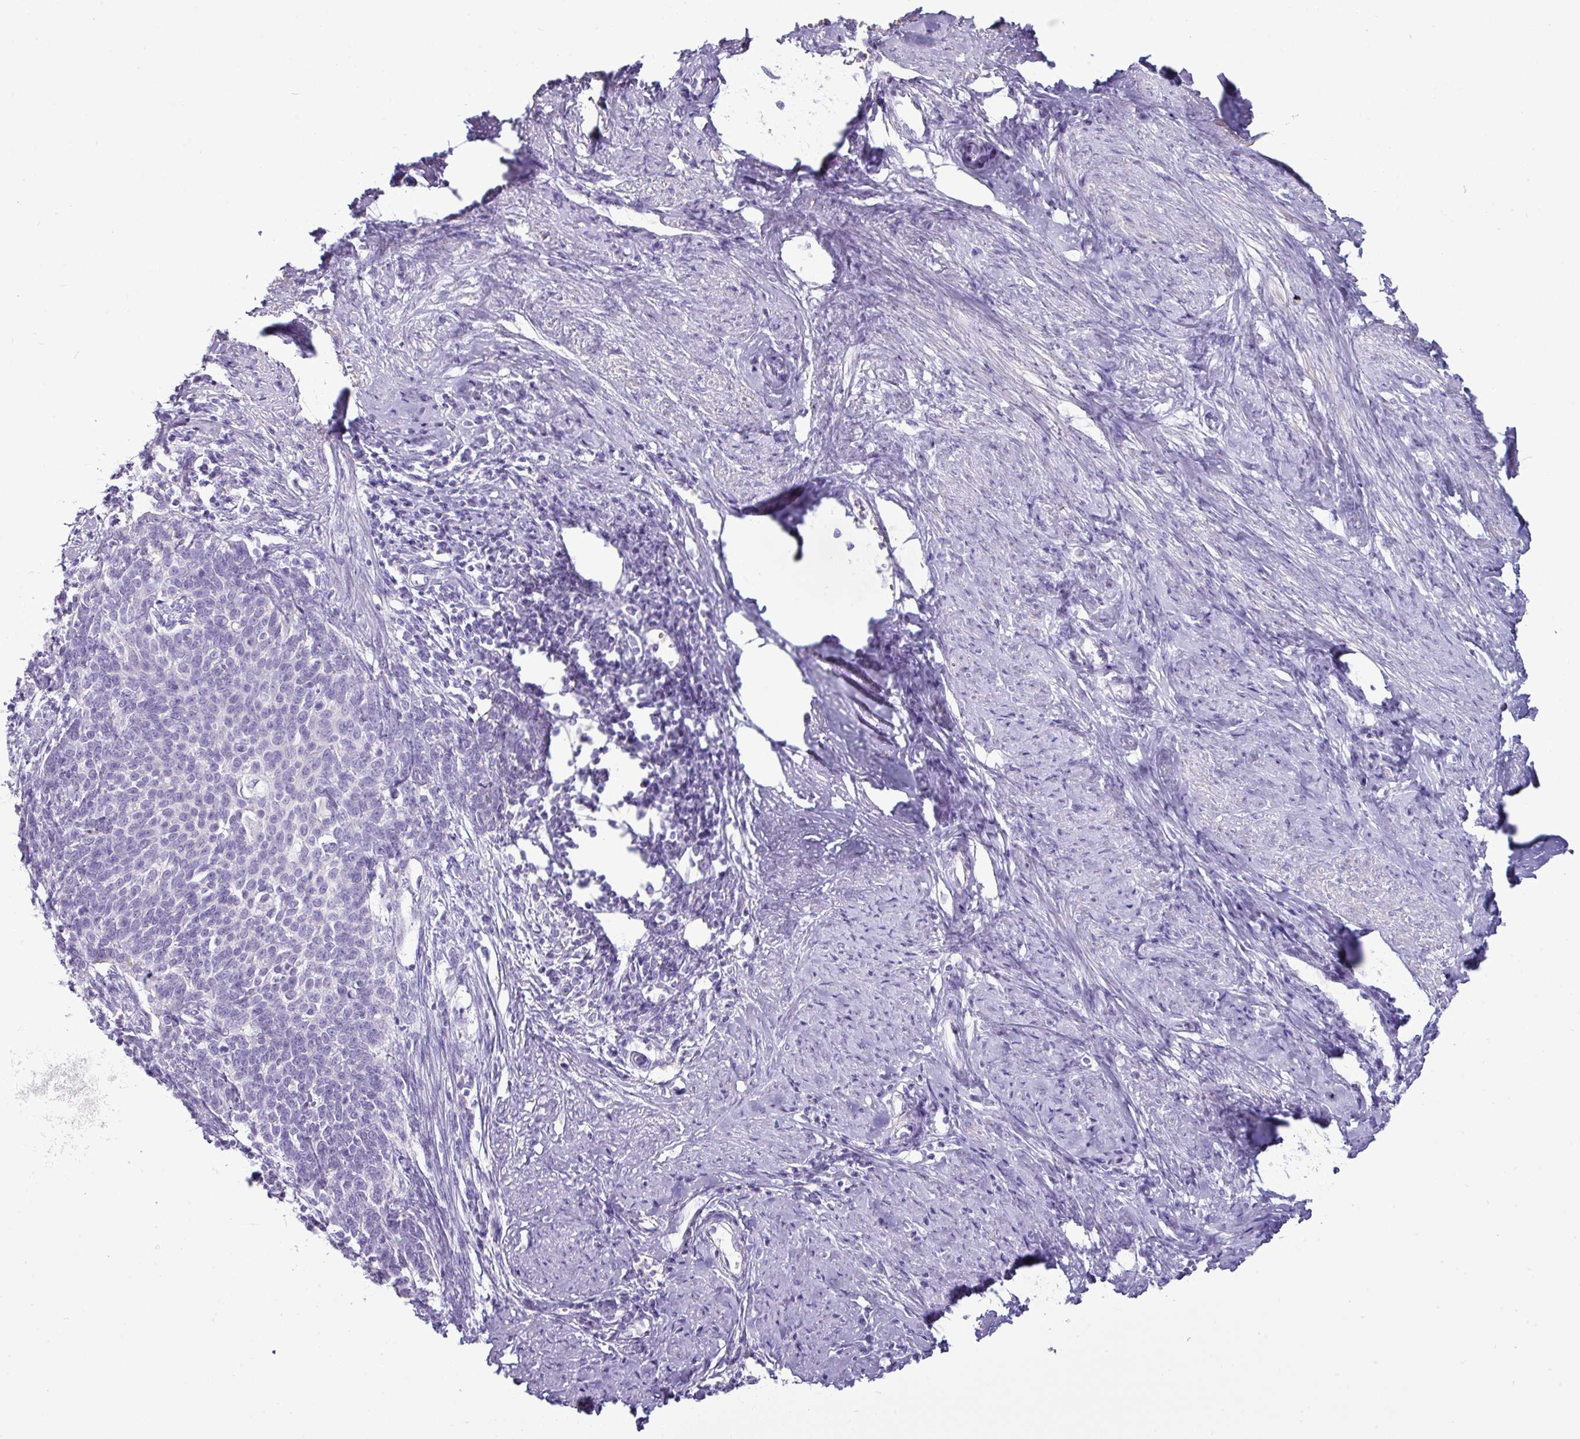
{"staining": {"intensity": "negative", "quantity": "none", "location": "none"}, "tissue": "cervical cancer", "cell_type": "Tumor cells", "image_type": "cancer", "snomed": [{"axis": "morphology", "description": "Squamous cell carcinoma, NOS"}, {"axis": "topography", "description": "Cervix"}], "caption": "A micrograph of cervical cancer stained for a protein demonstrates no brown staining in tumor cells.", "gene": "GSTA3", "patient": {"sex": "female", "age": 39}}